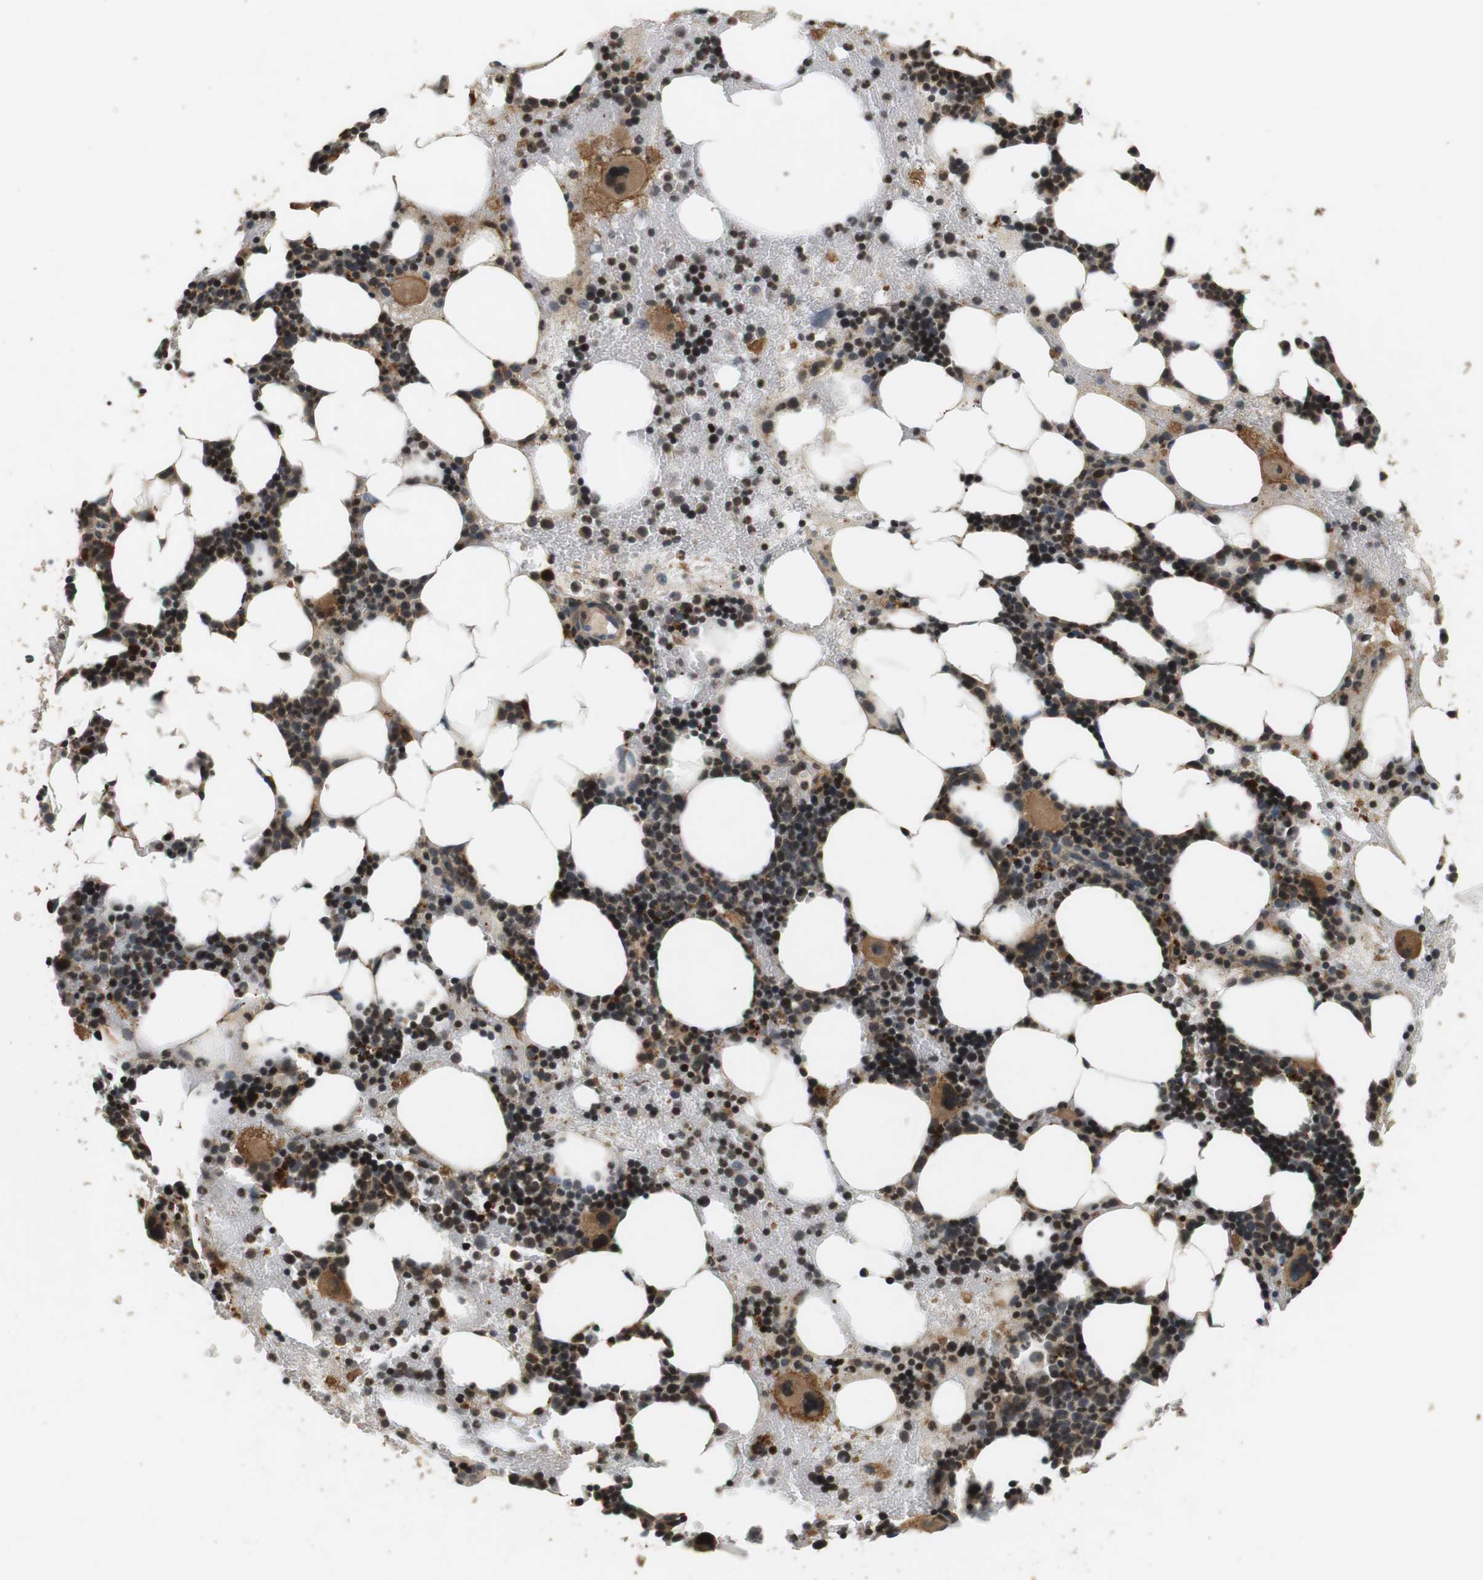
{"staining": {"intensity": "moderate", "quantity": ">75%", "location": "cytoplasmic/membranous,nuclear"}, "tissue": "bone marrow", "cell_type": "Hematopoietic cells", "image_type": "normal", "snomed": [{"axis": "morphology", "description": "Normal tissue, NOS"}, {"axis": "morphology", "description": "Inflammation, NOS"}, {"axis": "topography", "description": "Bone marrow"}], "caption": "Moderate cytoplasmic/membranous,nuclear positivity for a protein is appreciated in approximately >75% of hematopoietic cells of unremarkable bone marrow using immunohistochemistry.", "gene": "TXNRD1", "patient": {"sex": "female", "age": 76}}